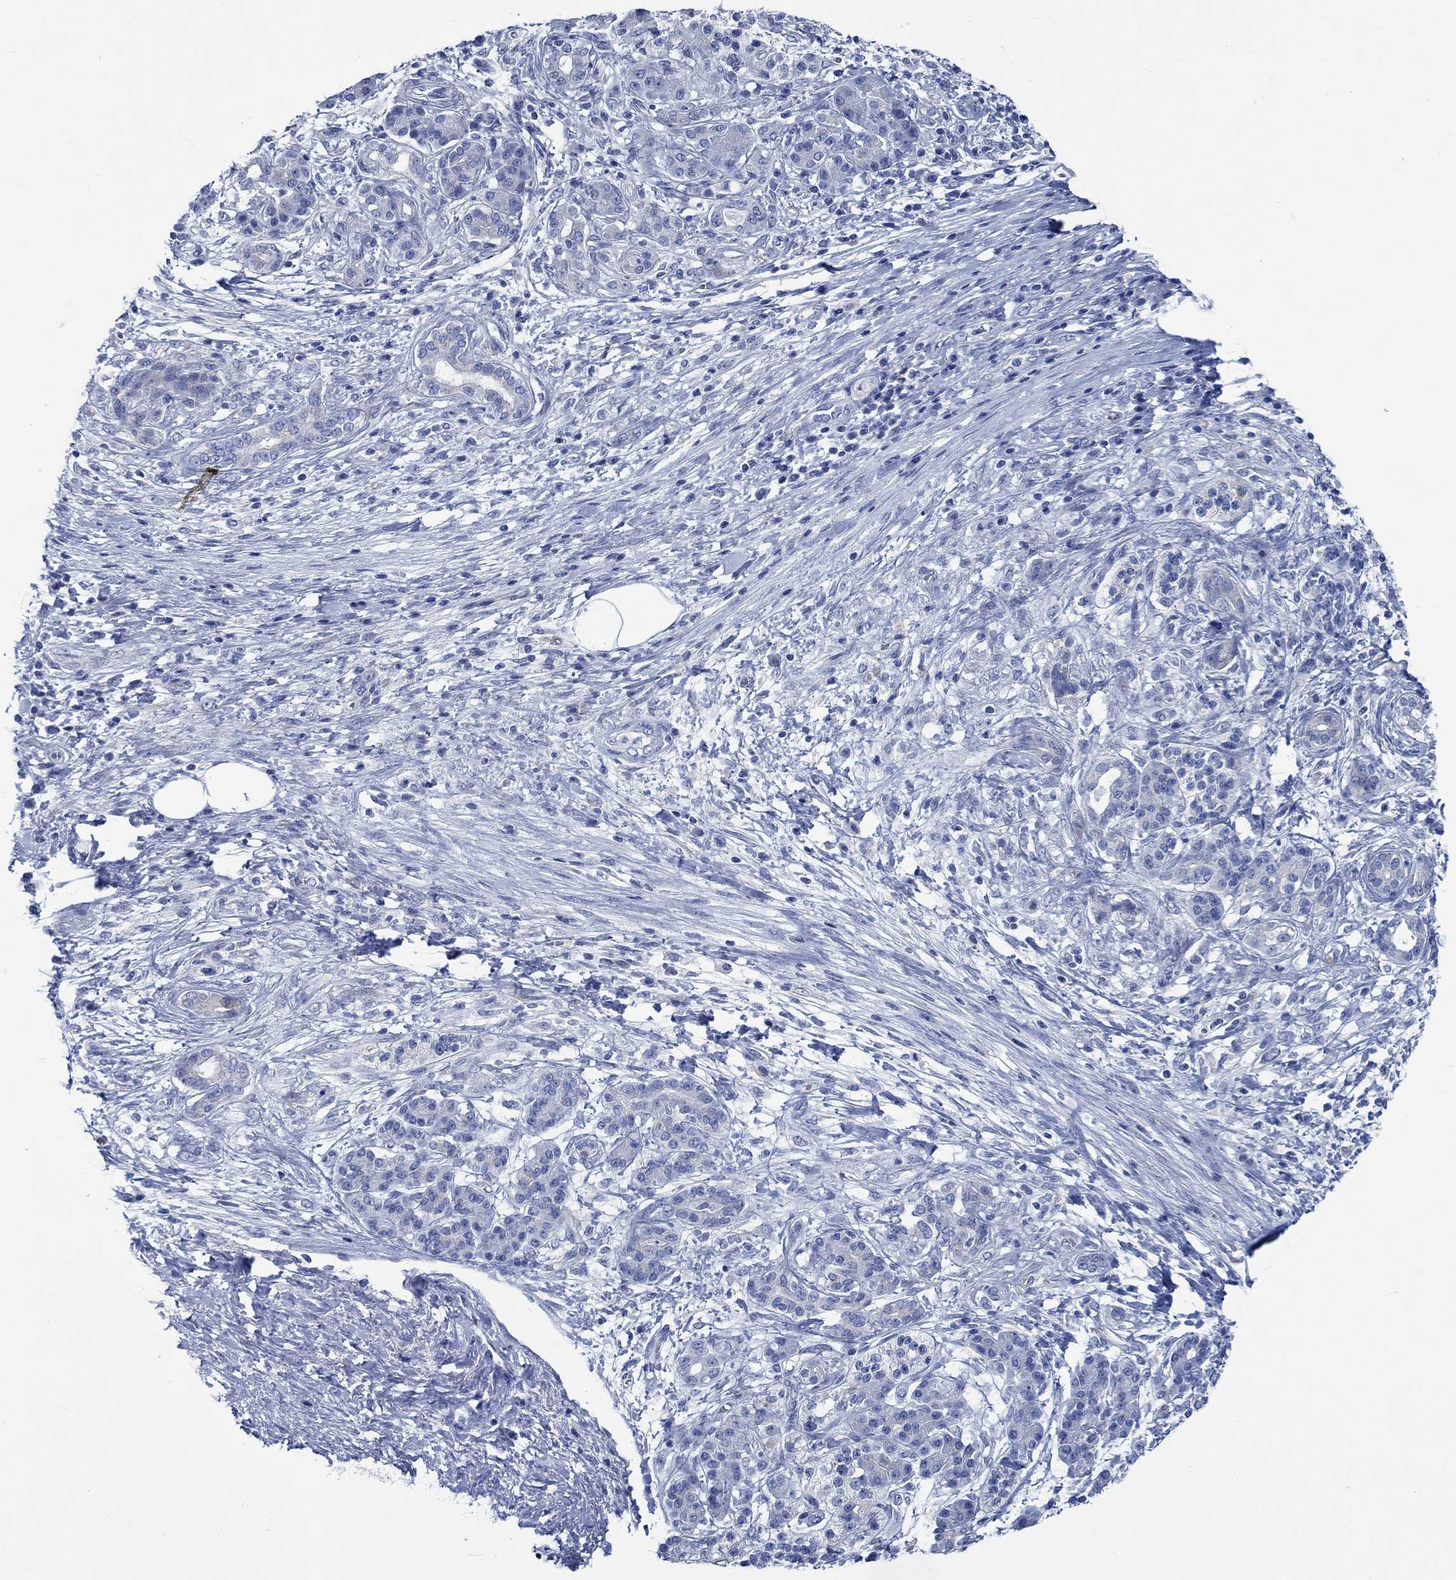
{"staining": {"intensity": "negative", "quantity": "none", "location": "none"}, "tissue": "pancreatic cancer", "cell_type": "Tumor cells", "image_type": "cancer", "snomed": [{"axis": "morphology", "description": "Adenocarcinoma, NOS"}, {"axis": "topography", "description": "Pancreas"}], "caption": "Immunohistochemical staining of adenocarcinoma (pancreatic) demonstrates no significant positivity in tumor cells.", "gene": "SVEP1", "patient": {"sex": "female", "age": 73}}